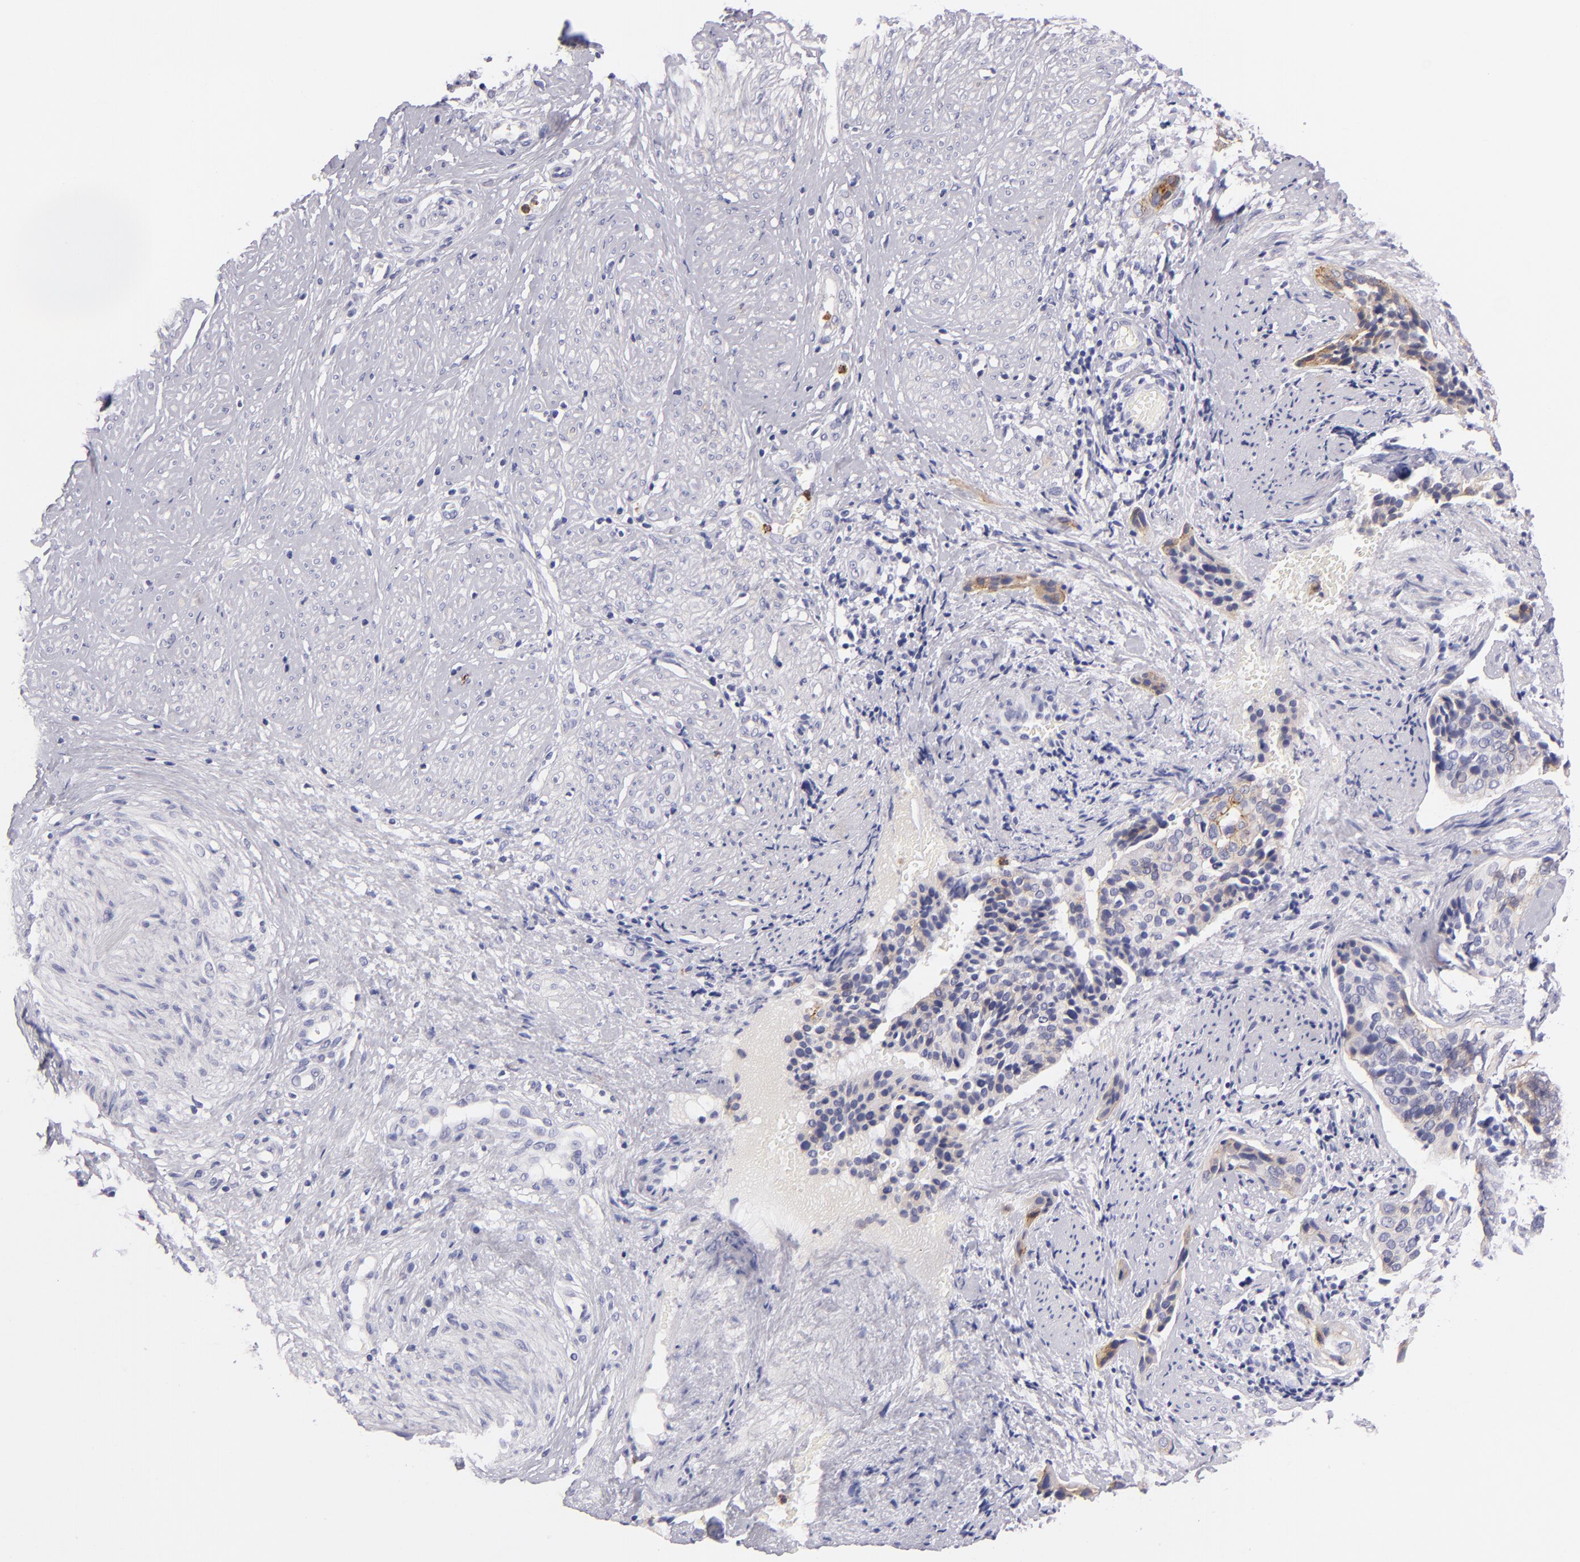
{"staining": {"intensity": "weak", "quantity": "25%-75%", "location": "cytoplasmic/membranous"}, "tissue": "cervical cancer", "cell_type": "Tumor cells", "image_type": "cancer", "snomed": [{"axis": "morphology", "description": "Squamous cell carcinoma, NOS"}, {"axis": "topography", "description": "Cervix"}], "caption": "Immunohistochemical staining of human cervical cancer displays low levels of weak cytoplasmic/membranous protein staining in about 25%-75% of tumor cells.", "gene": "CDH3", "patient": {"sex": "female", "age": 31}}